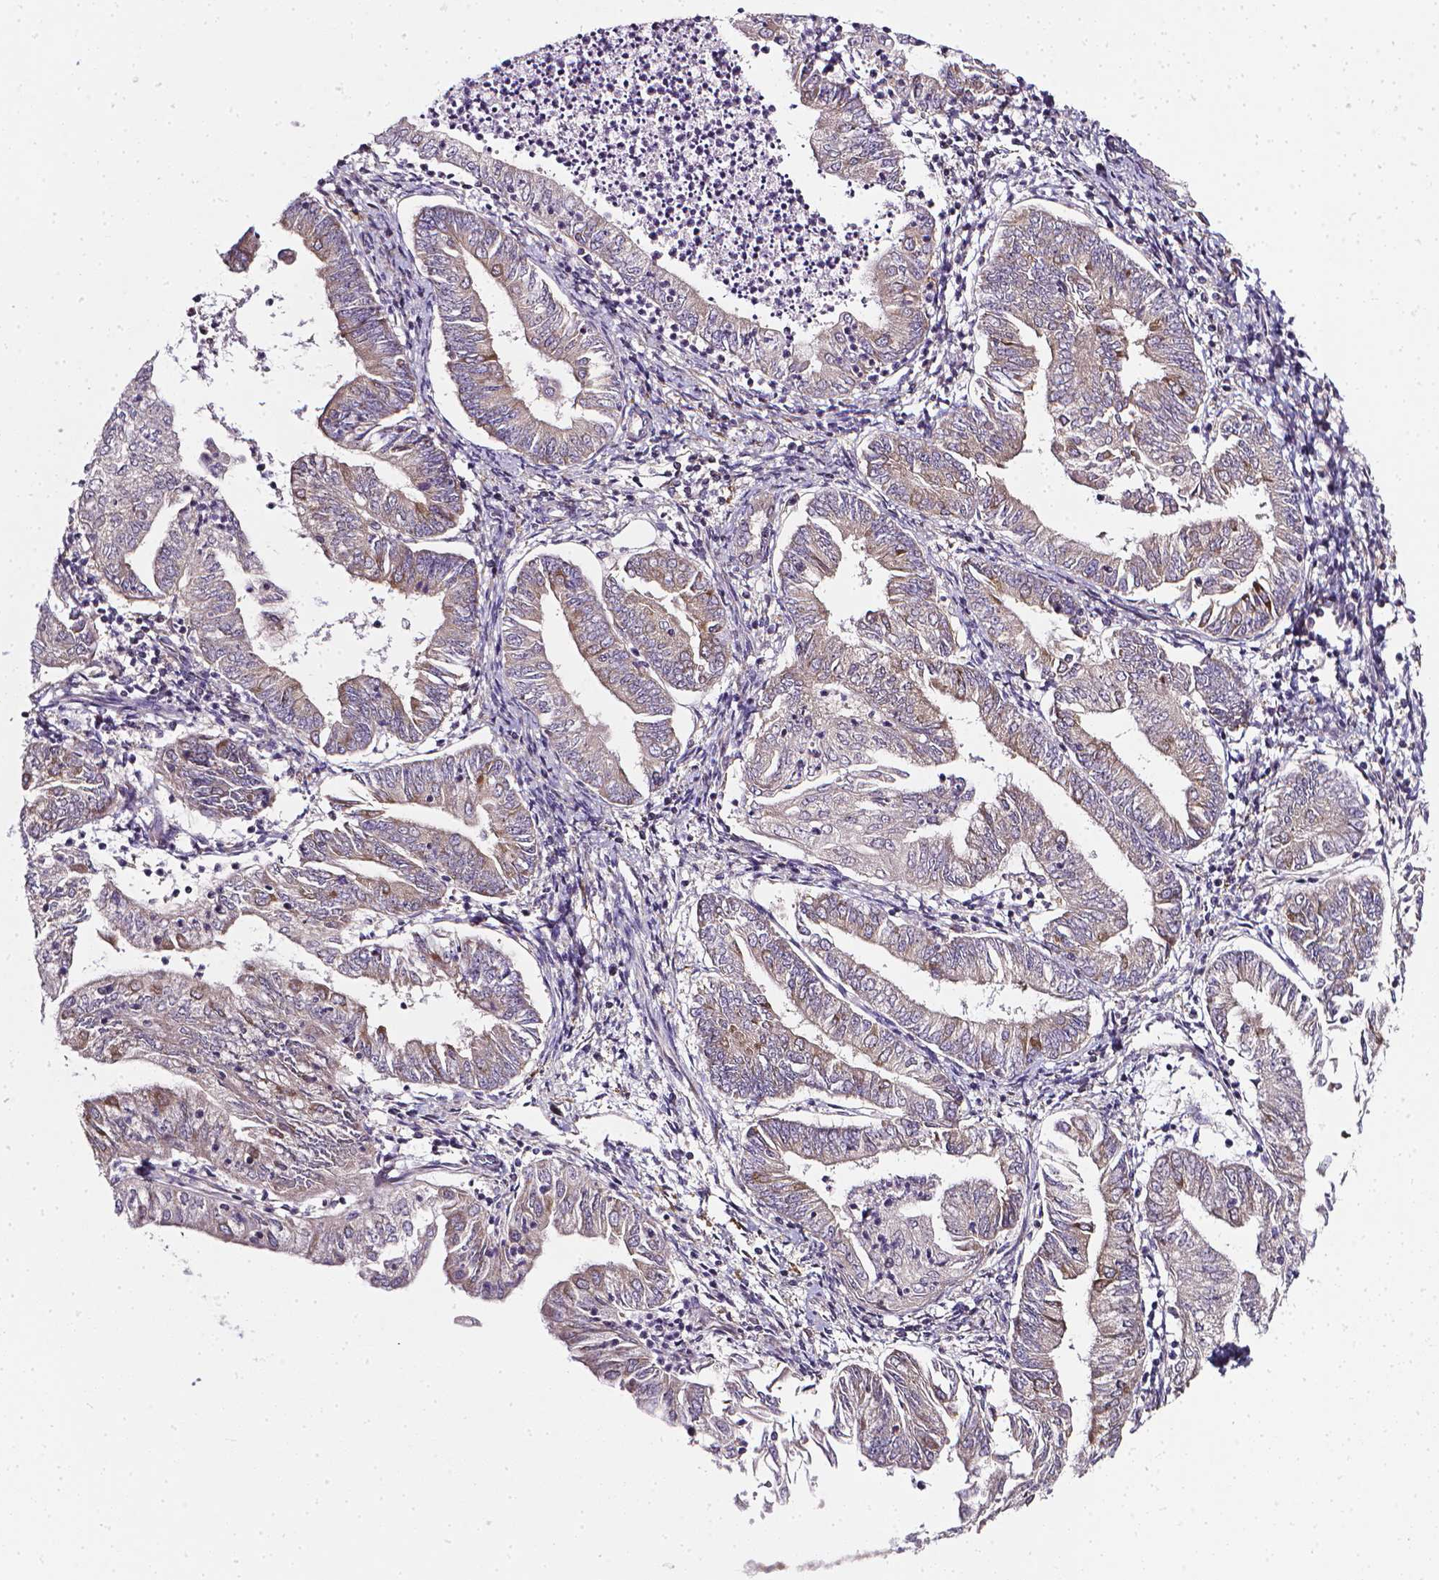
{"staining": {"intensity": "weak", "quantity": ">75%", "location": "cytoplasmic/membranous"}, "tissue": "endometrial cancer", "cell_type": "Tumor cells", "image_type": "cancer", "snomed": [{"axis": "morphology", "description": "Adenocarcinoma, NOS"}, {"axis": "topography", "description": "Endometrium"}], "caption": "An image showing weak cytoplasmic/membranous expression in approximately >75% of tumor cells in endometrial cancer (adenocarcinoma), as visualized by brown immunohistochemical staining.", "gene": "PRAG1", "patient": {"sex": "female", "age": 55}}